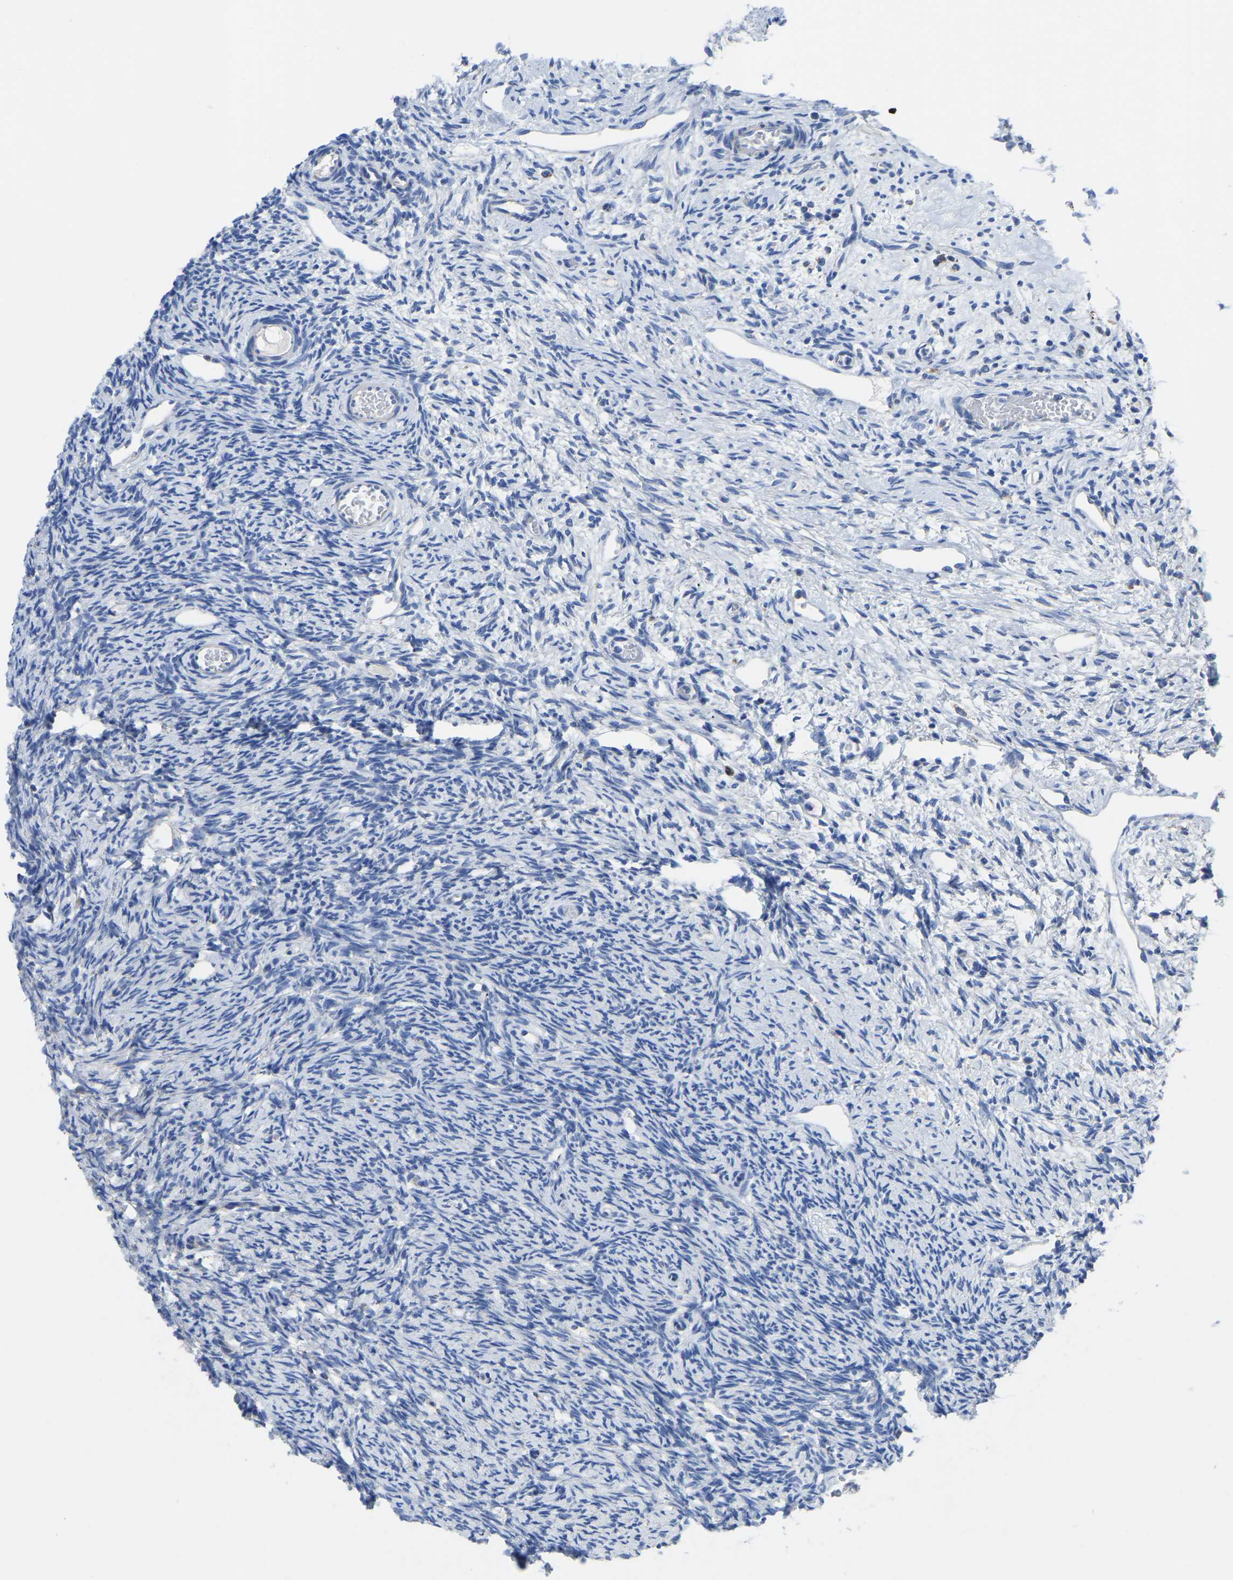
{"staining": {"intensity": "strong", "quantity": ">75%", "location": "cytoplasmic/membranous"}, "tissue": "ovary", "cell_type": "Follicle cells", "image_type": "normal", "snomed": [{"axis": "morphology", "description": "Normal tissue, NOS"}, {"axis": "topography", "description": "Ovary"}], "caption": "Immunohistochemistry staining of normal ovary, which shows high levels of strong cytoplasmic/membranous positivity in approximately >75% of follicle cells indicating strong cytoplasmic/membranous protein positivity. The staining was performed using DAB (3,3'-diaminobenzidine) (brown) for protein detection and nuclei were counterstained in hematoxylin (blue).", "gene": "ETFA", "patient": {"sex": "female", "age": 33}}